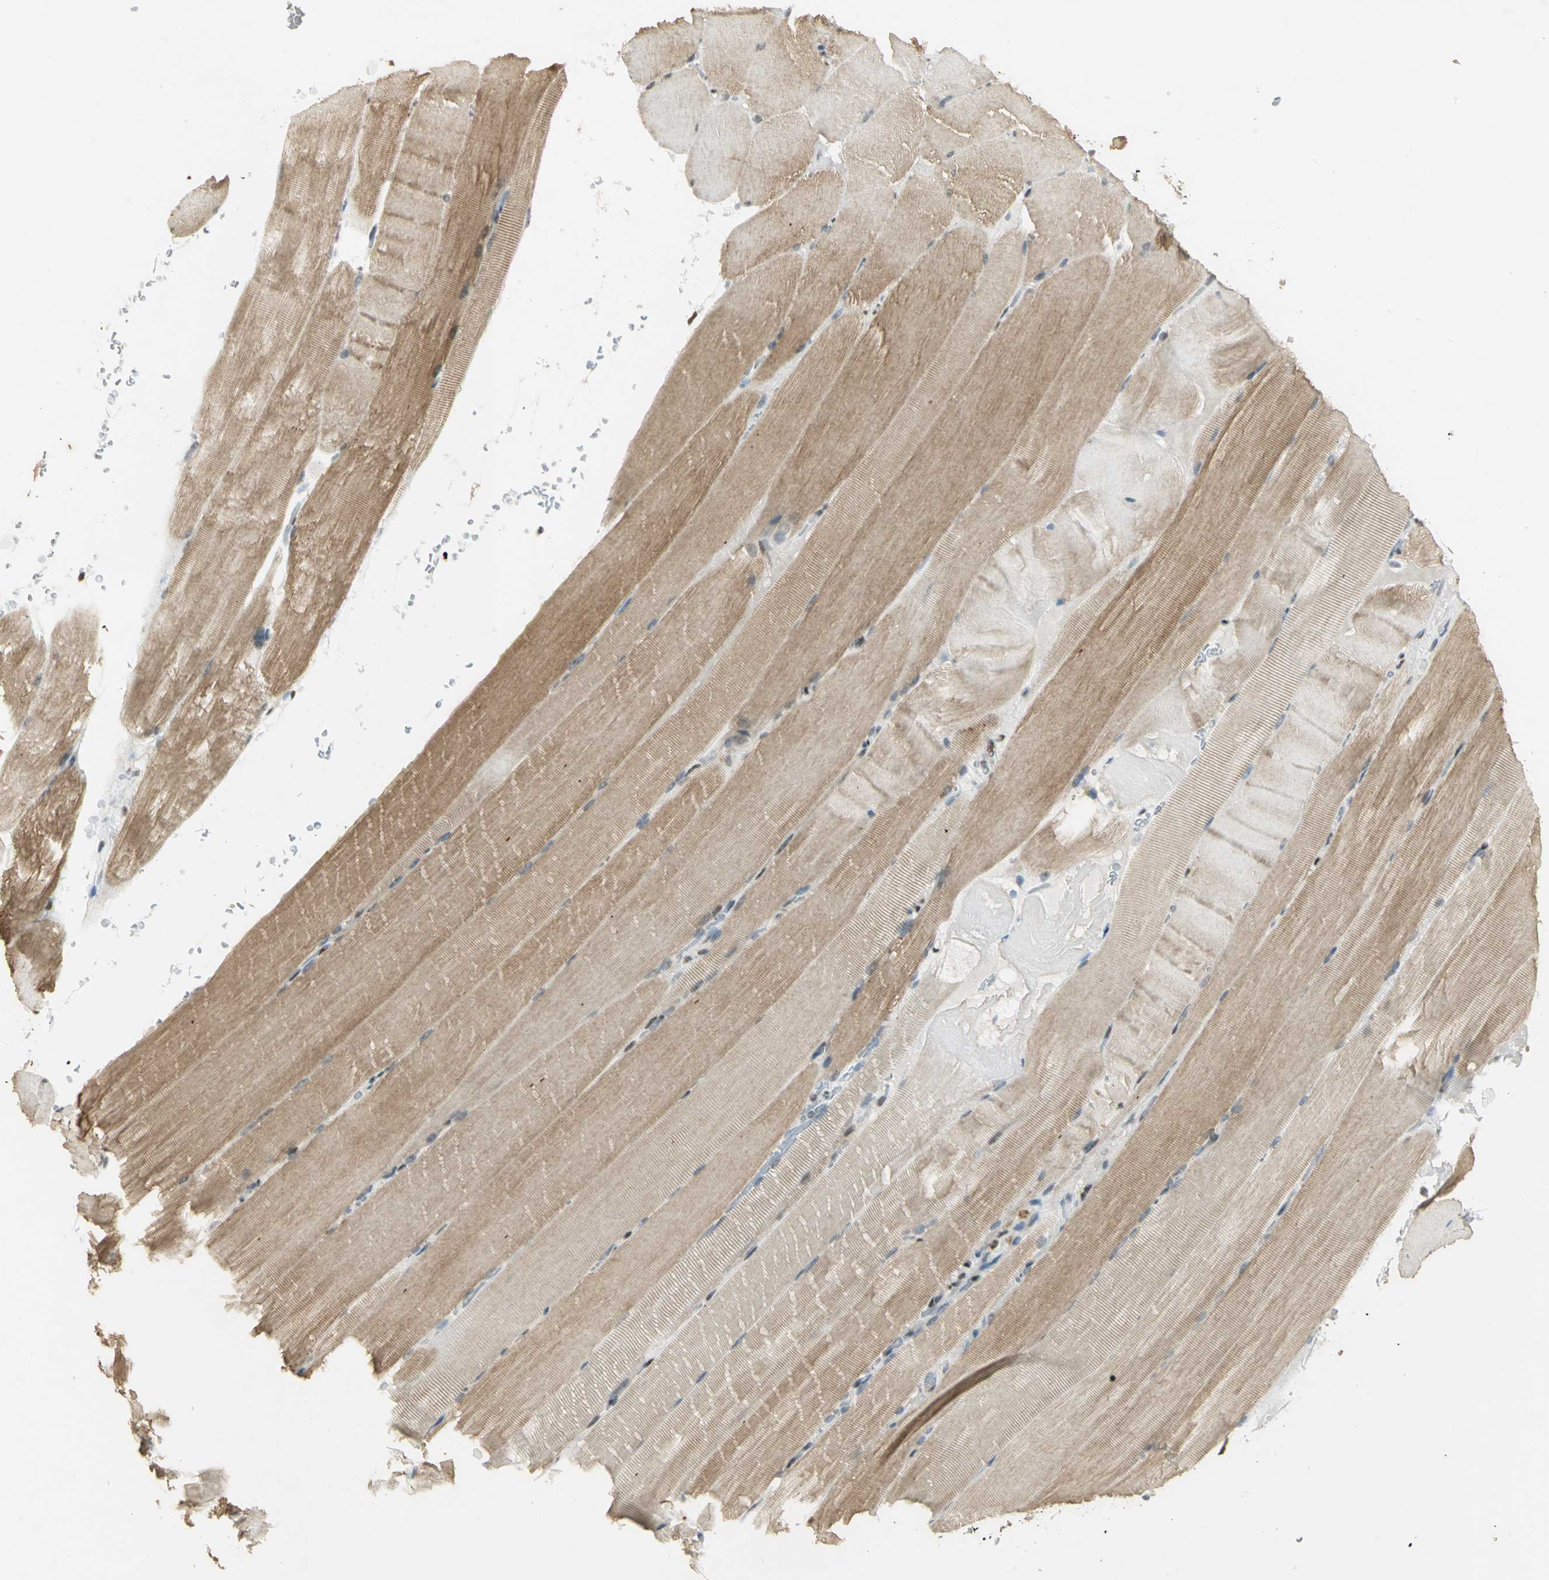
{"staining": {"intensity": "moderate", "quantity": ">75%", "location": "cytoplasmic/membranous"}, "tissue": "skeletal muscle", "cell_type": "Myocytes", "image_type": "normal", "snomed": [{"axis": "morphology", "description": "Normal tissue, NOS"}, {"axis": "topography", "description": "Skeletal muscle"}, {"axis": "topography", "description": "Parathyroid gland"}], "caption": "Skeletal muscle stained with DAB IHC exhibits medium levels of moderate cytoplasmic/membranous staining in approximately >75% of myocytes. Using DAB (brown) and hematoxylin (blue) stains, captured at high magnification using brightfield microscopy.", "gene": "ELF1", "patient": {"sex": "female", "age": 37}}